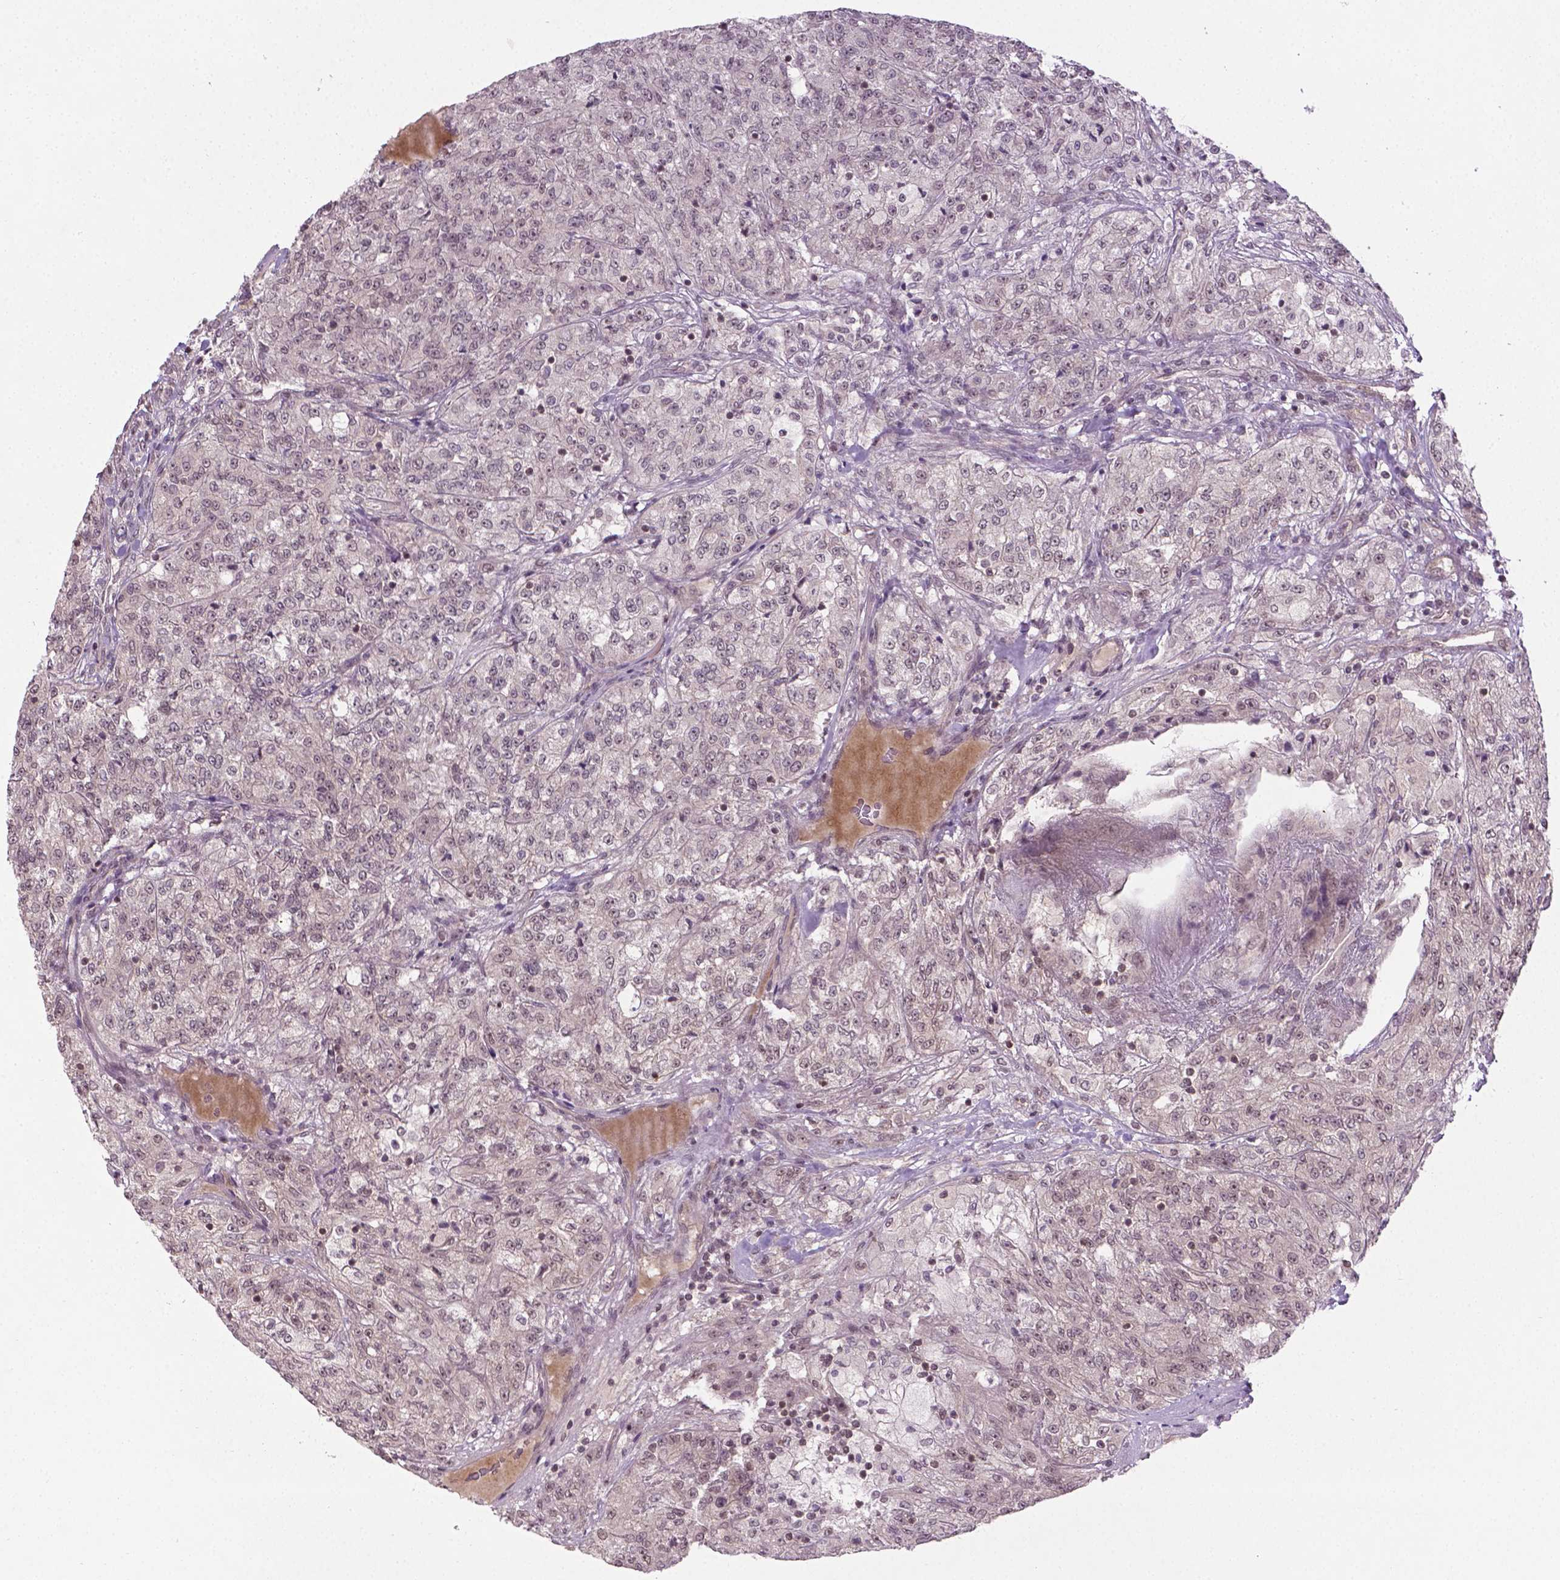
{"staining": {"intensity": "weak", "quantity": "<25%", "location": "nuclear"}, "tissue": "renal cancer", "cell_type": "Tumor cells", "image_type": "cancer", "snomed": [{"axis": "morphology", "description": "Adenocarcinoma, NOS"}, {"axis": "topography", "description": "Kidney"}], "caption": "High power microscopy micrograph of an immunohistochemistry (IHC) image of renal cancer, revealing no significant staining in tumor cells.", "gene": "ANKRD54", "patient": {"sex": "female", "age": 63}}